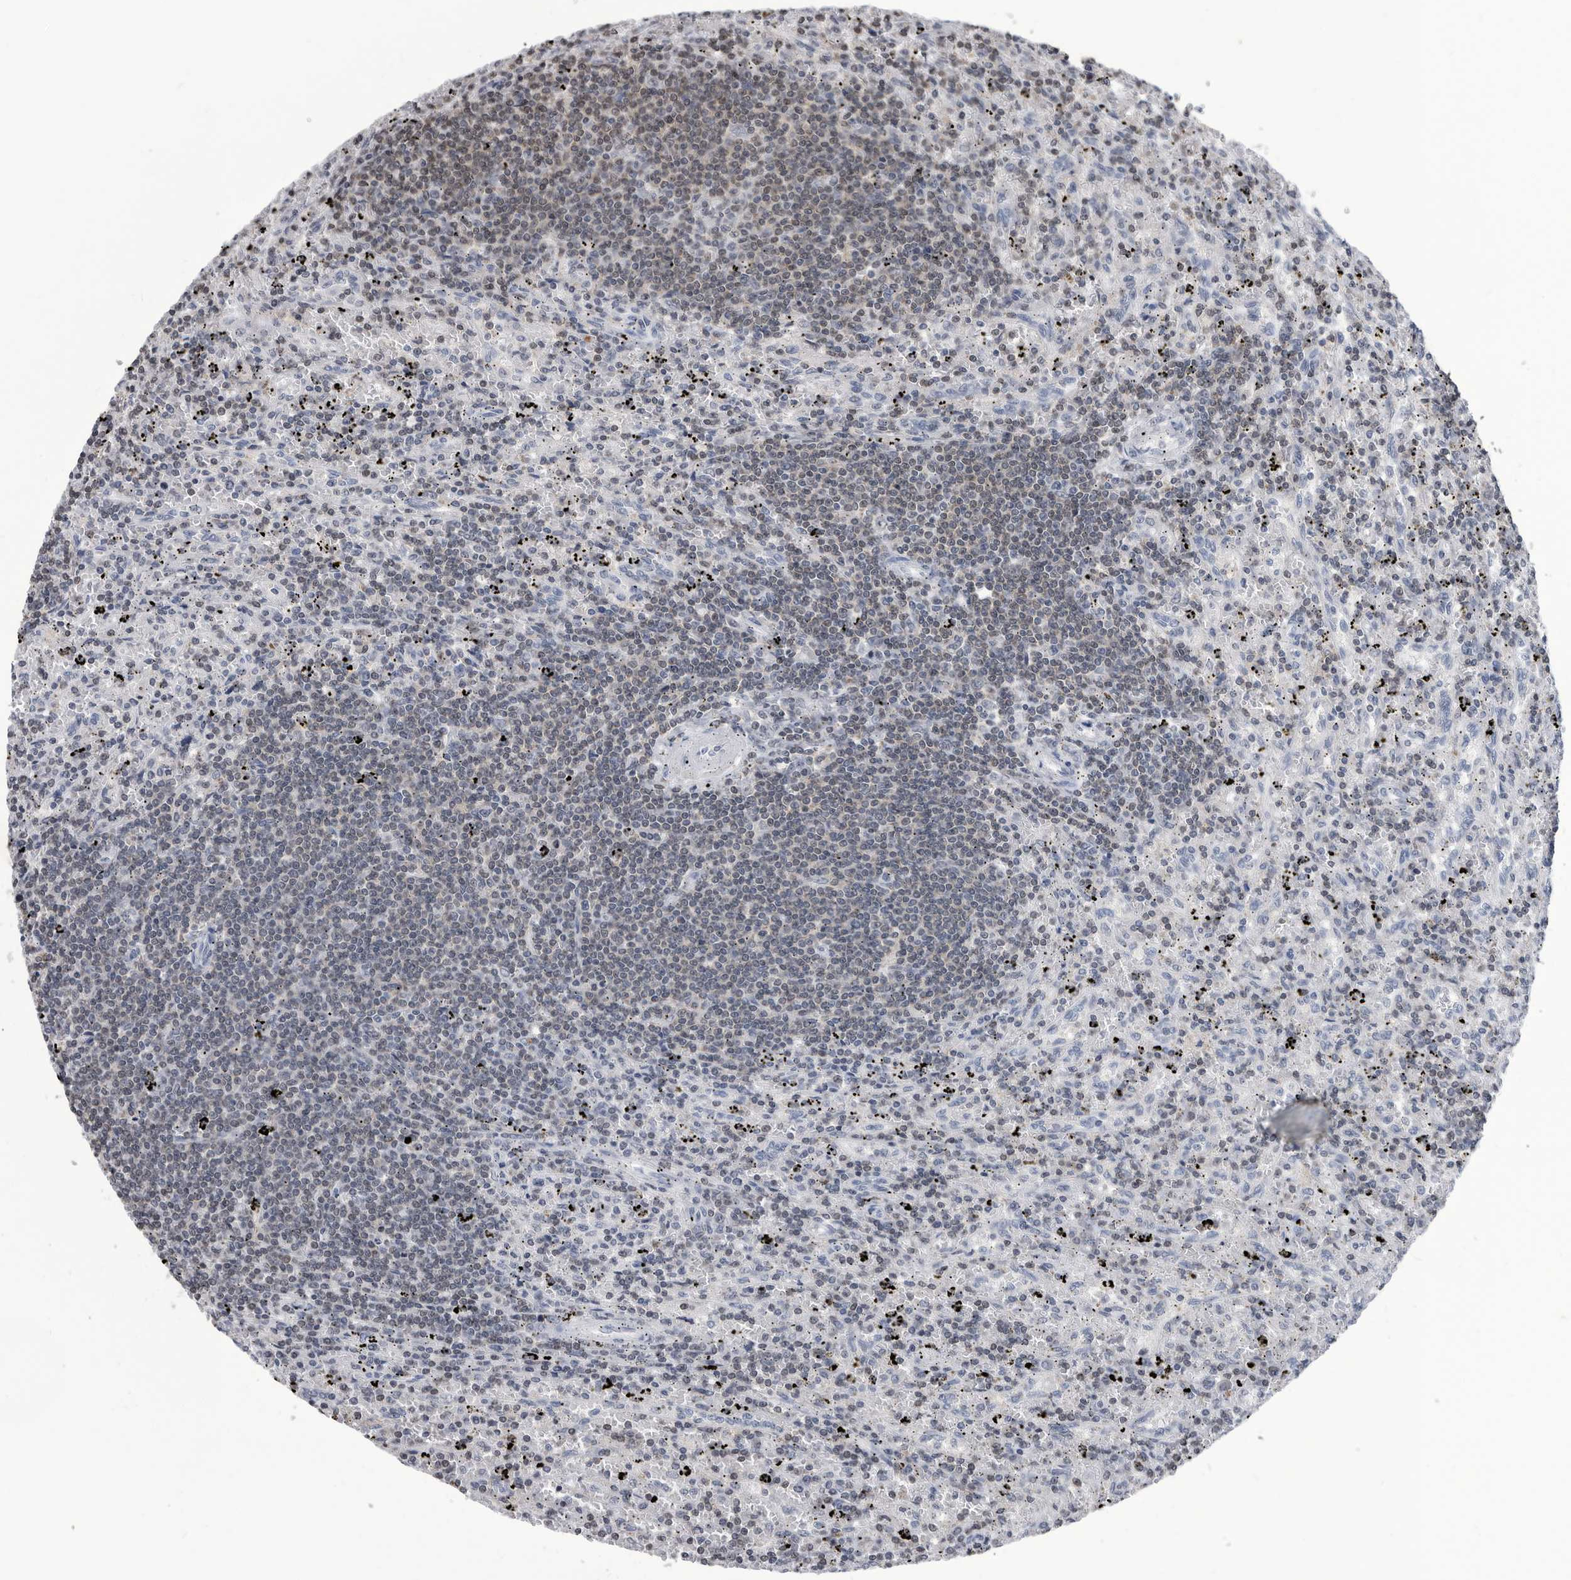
{"staining": {"intensity": "weak", "quantity": "25%-75%", "location": "nuclear"}, "tissue": "lymphoma", "cell_type": "Tumor cells", "image_type": "cancer", "snomed": [{"axis": "morphology", "description": "Malignant lymphoma, non-Hodgkin's type, Low grade"}, {"axis": "topography", "description": "Spleen"}], "caption": "High-magnification brightfield microscopy of low-grade malignant lymphoma, non-Hodgkin's type stained with DAB (brown) and counterstained with hematoxylin (blue). tumor cells exhibit weak nuclear expression is identified in approximately25%-75% of cells.", "gene": "TSTD1", "patient": {"sex": "male", "age": 76}}